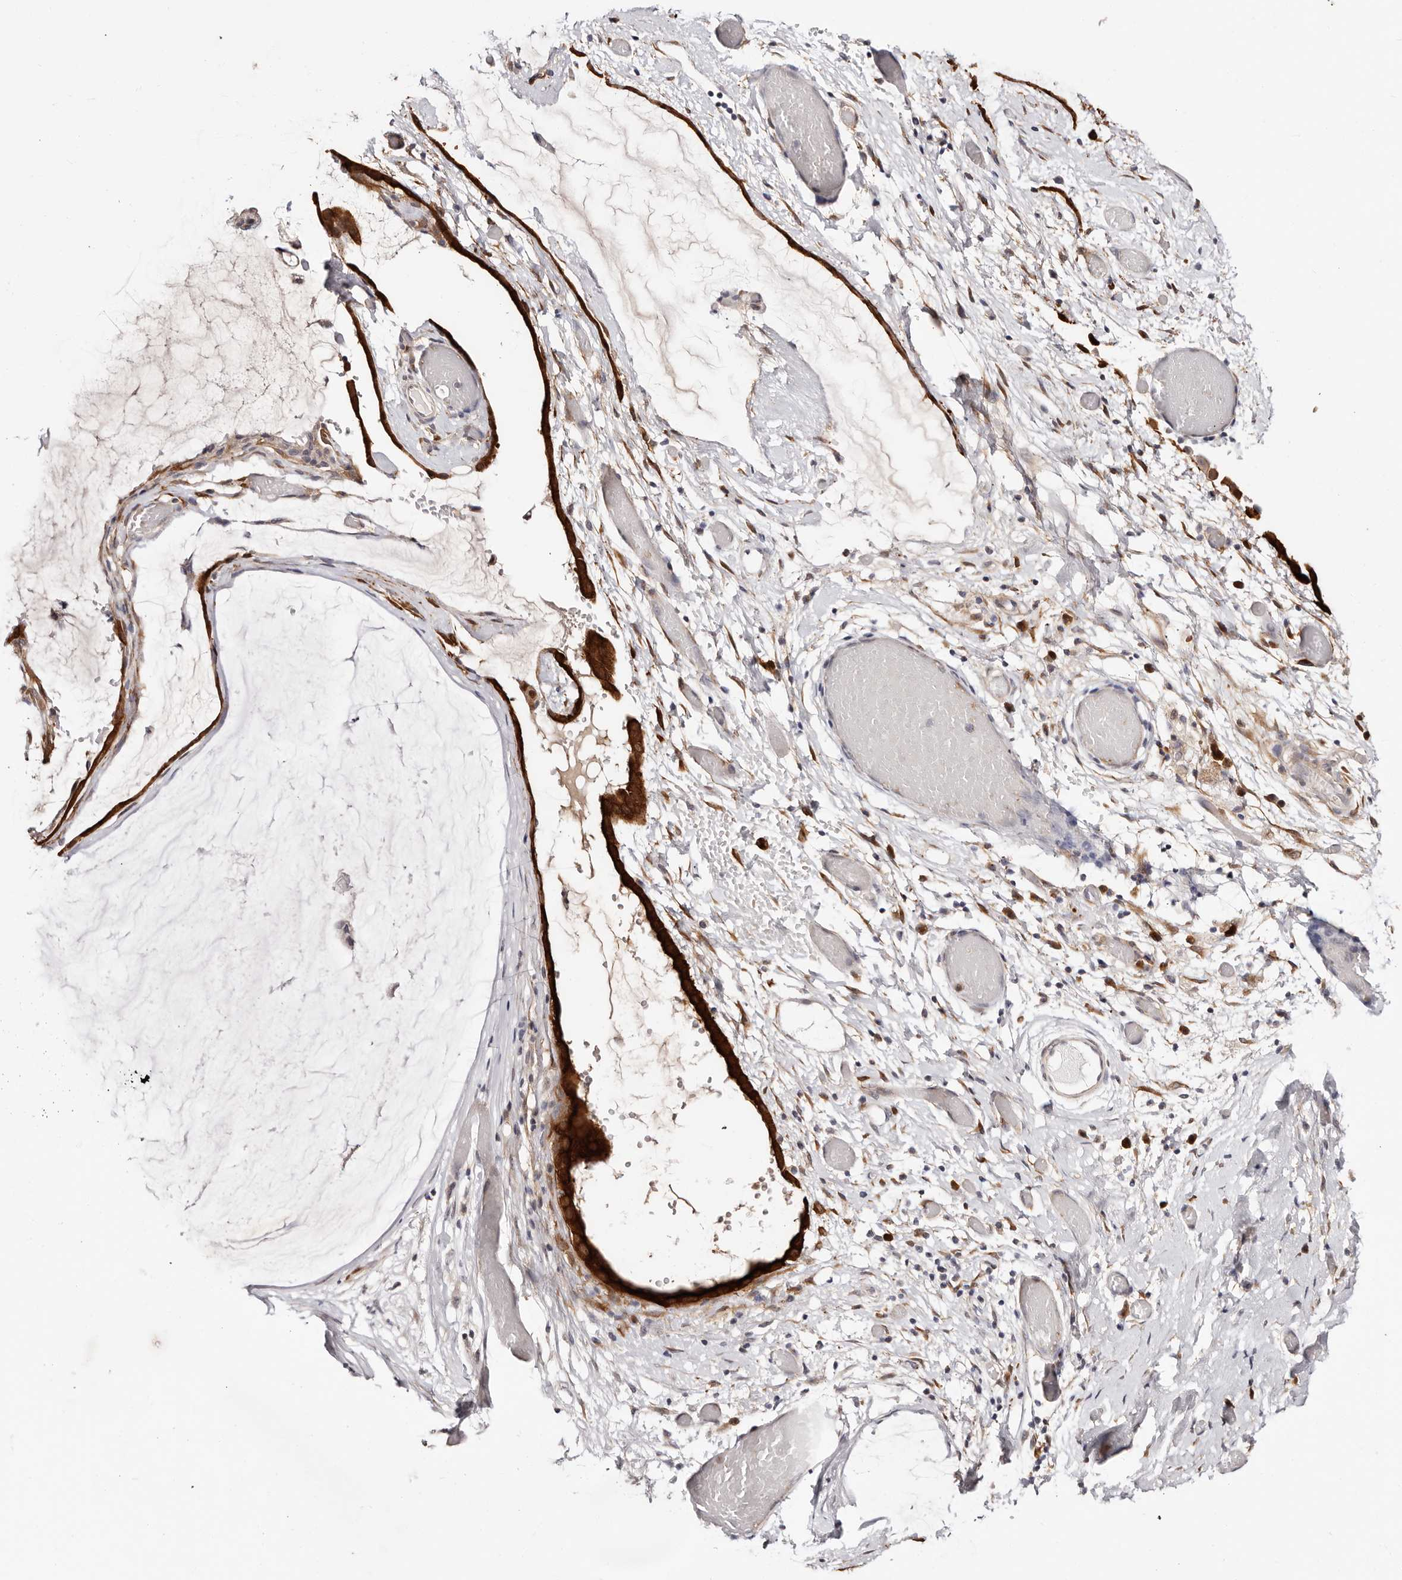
{"staining": {"intensity": "strong", "quantity": ">75%", "location": "cytoplasmic/membranous"}, "tissue": "ovarian cancer", "cell_type": "Tumor cells", "image_type": "cancer", "snomed": [{"axis": "morphology", "description": "Cystadenocarcinoma, mucinous, NOS"}, {"axis": "topography", "description": "Ovary"}], "caption": "Ovarian cancer (mucinous cystadenocarcinoma) tissue displays strong cytoplasmic/membranous staining in about >75% of tumor cells", "gene": "GFOD1", "patient": {"sex": "female", "age": 39}}